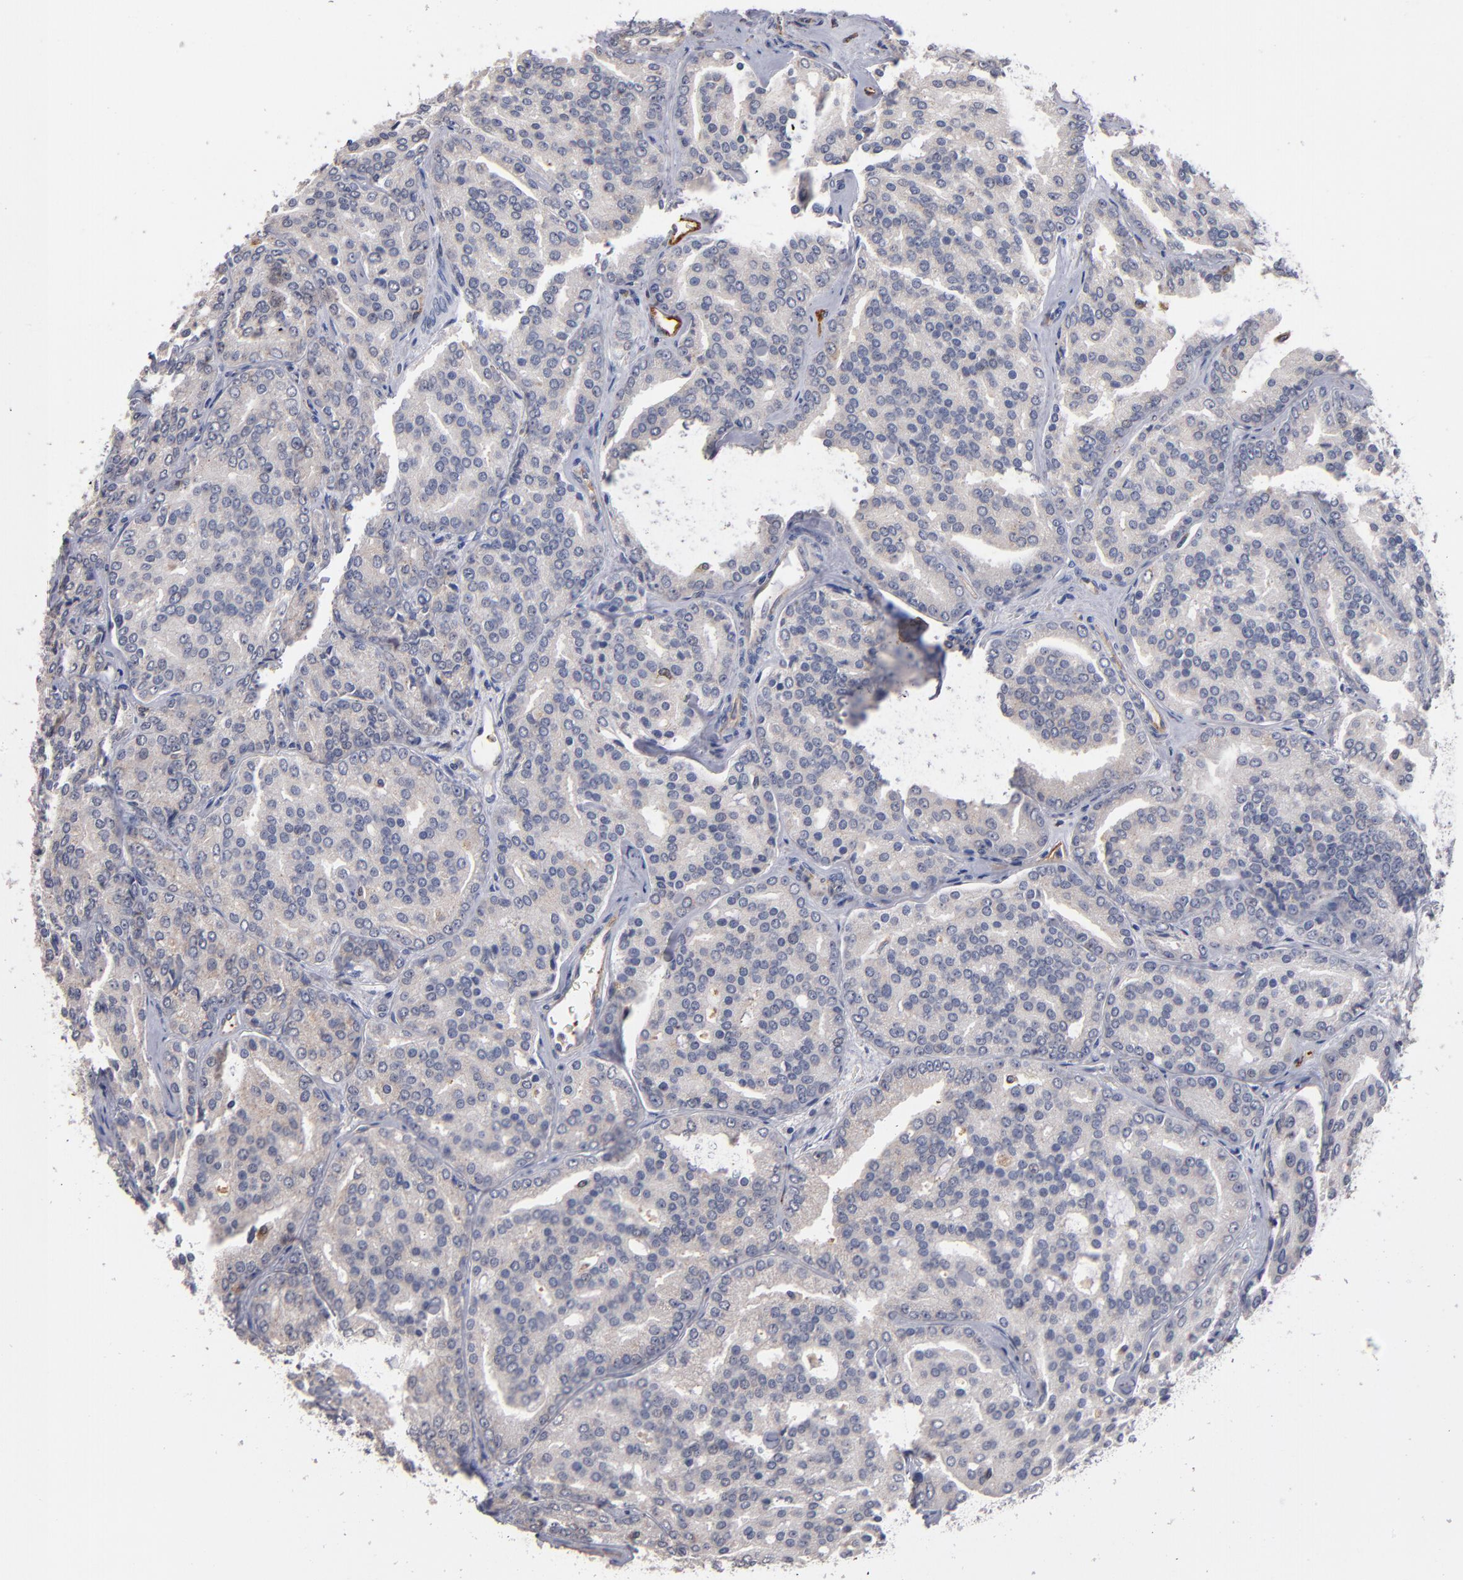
{"staining": {"intensity": "negative", "quantity": "none", "location": "none"}, "tissue": "prostate cancer", "cell_type": "Tumor cells", "image_type": "cancer", "snomed": [{"axis": "morphology", "description": "Adenocarcinoma, High grade"}, {"axis": "topography", "description": "Prostate"}], "caption": "Tumor cells show no significant positivity in prostate cancer.", "gene": "SELP", "patient": {"sex": "male", "age": 64}}